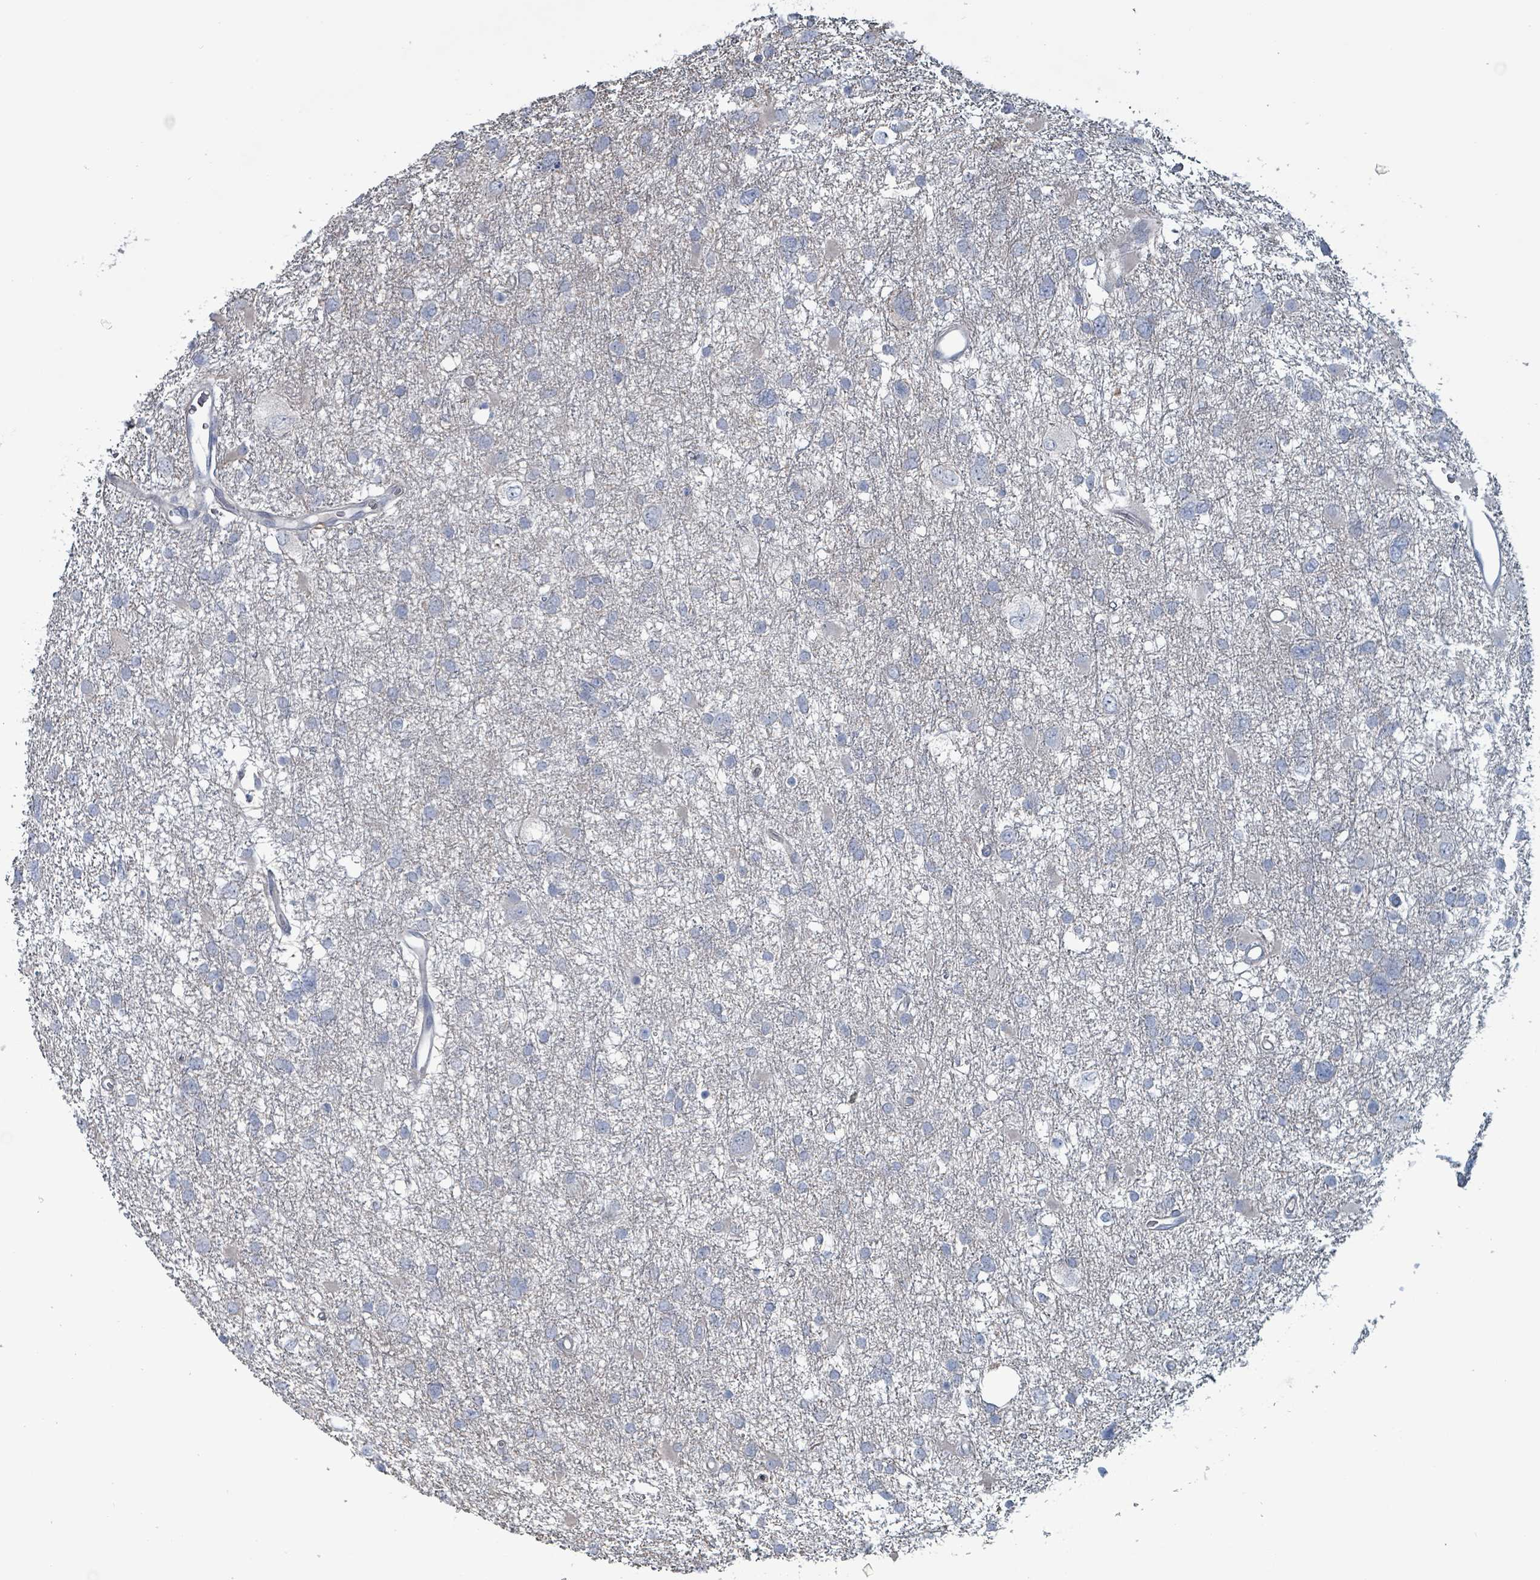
{"staining": {"intensity": "negative", "quantity": "none", "location": "none"}, "tissue": "glioma", "cell_type": "Tumor cells", "image_type": "cancer", "snomed": [{"axis": "morphology", "description": "Glioma, malignant, High grade"}, {"axis": "topography", "description": "Brain"}], "caption": "There is no significant expression in tumor cells of malignant glioma (high-grade).", "gene": "TAAR5", "patient": {"sex": "male", "age": 61}}